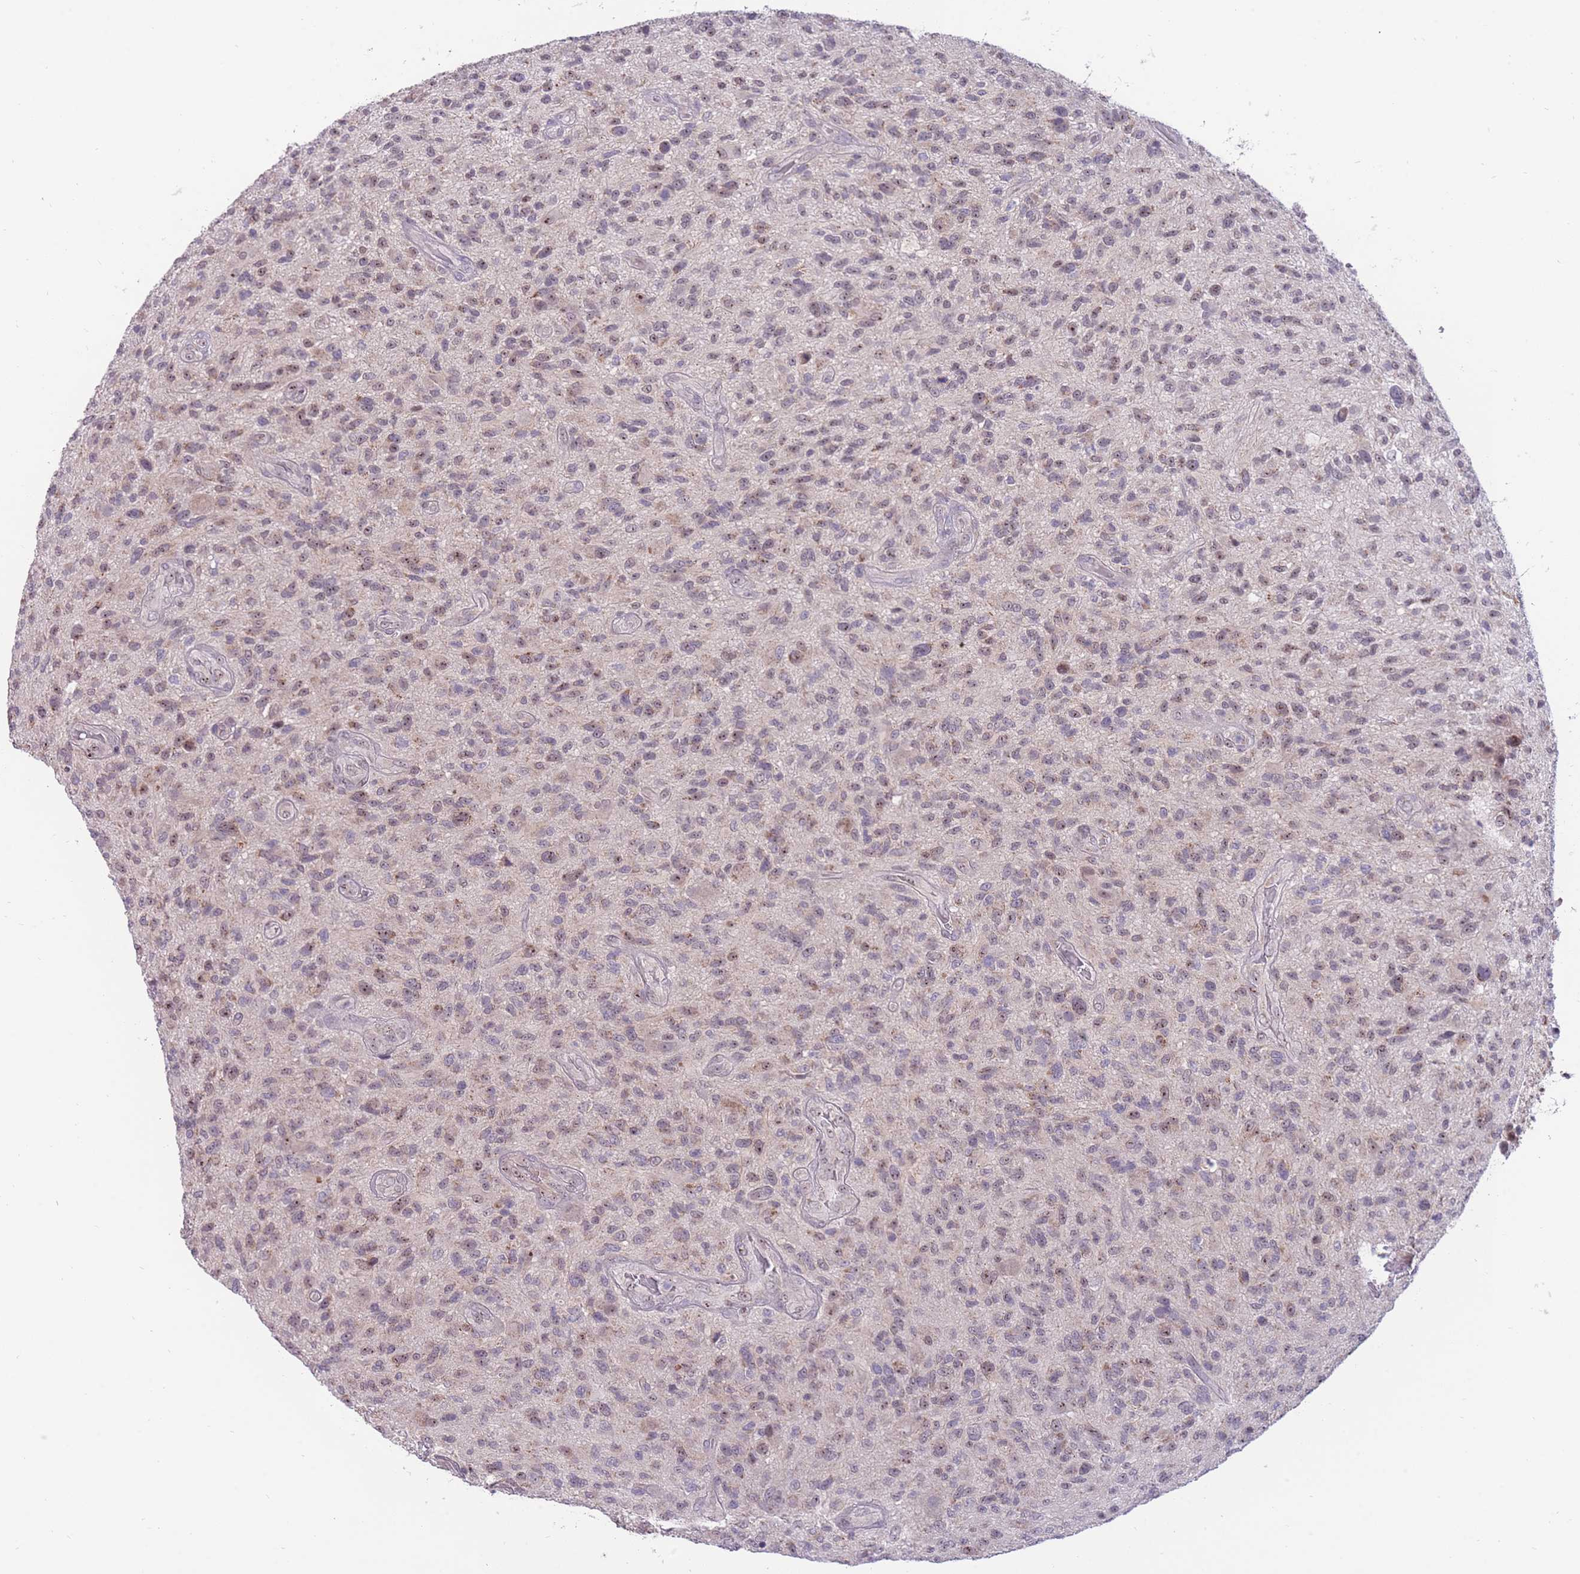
{"staining": {"intensity": "weak", "quantity": ">75%", "location": "nuclear"}, "tissue": "glioma", "cell_type": "Tumor cells", "image_type": "cancer", "snomed": [{"axis": "morphology", "description": "Glioma, malignant, High grade"}, {"axis": "topography", "description": "Brain"}], "caption": "Protein staining of malignant high-grade glioma tissue reveals weak nuclear staining in about >75% of tumor cells. Nuclei are stained in blue.", "gene": "MCIDAS", "patient": {"sex": "male", "age": 47}}